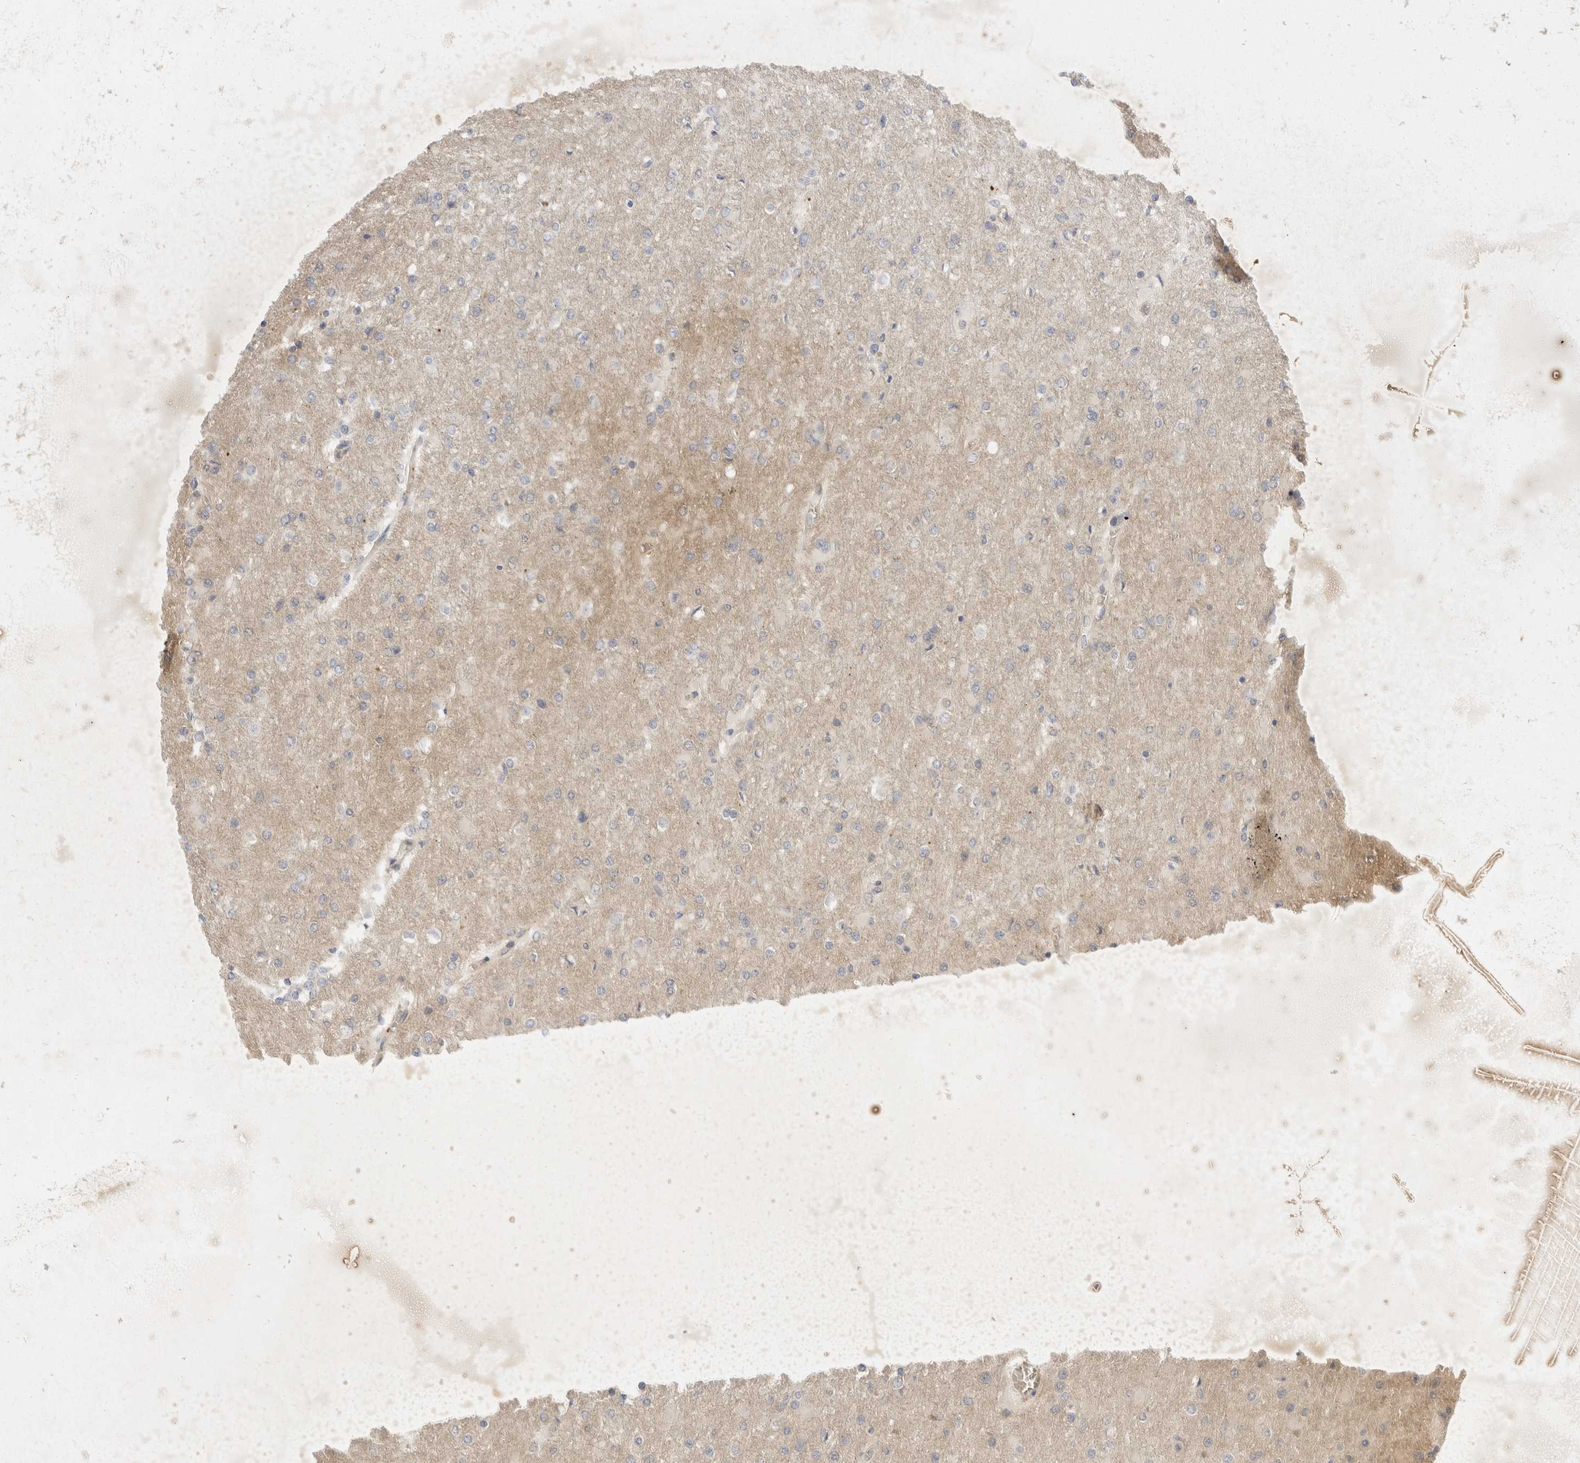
{"staining": {"intensity": "negative", "quantity": "none", "location": "none"}, "tissue": "glioma", "cell_type": "Tumor cells", "image_type": "cancer", "snomed": [{"axis": "morphology", "description": "Glioma, malignant, High grade"}, {"axis": "topography", "description": "Cerebral cortex"}], "caption": "Glioma was stained to show a protein in brown. There is no significant positivity in tumor cells.", "gene": "TOM1L2", "patient": {"sex": "female", "age": 36}}